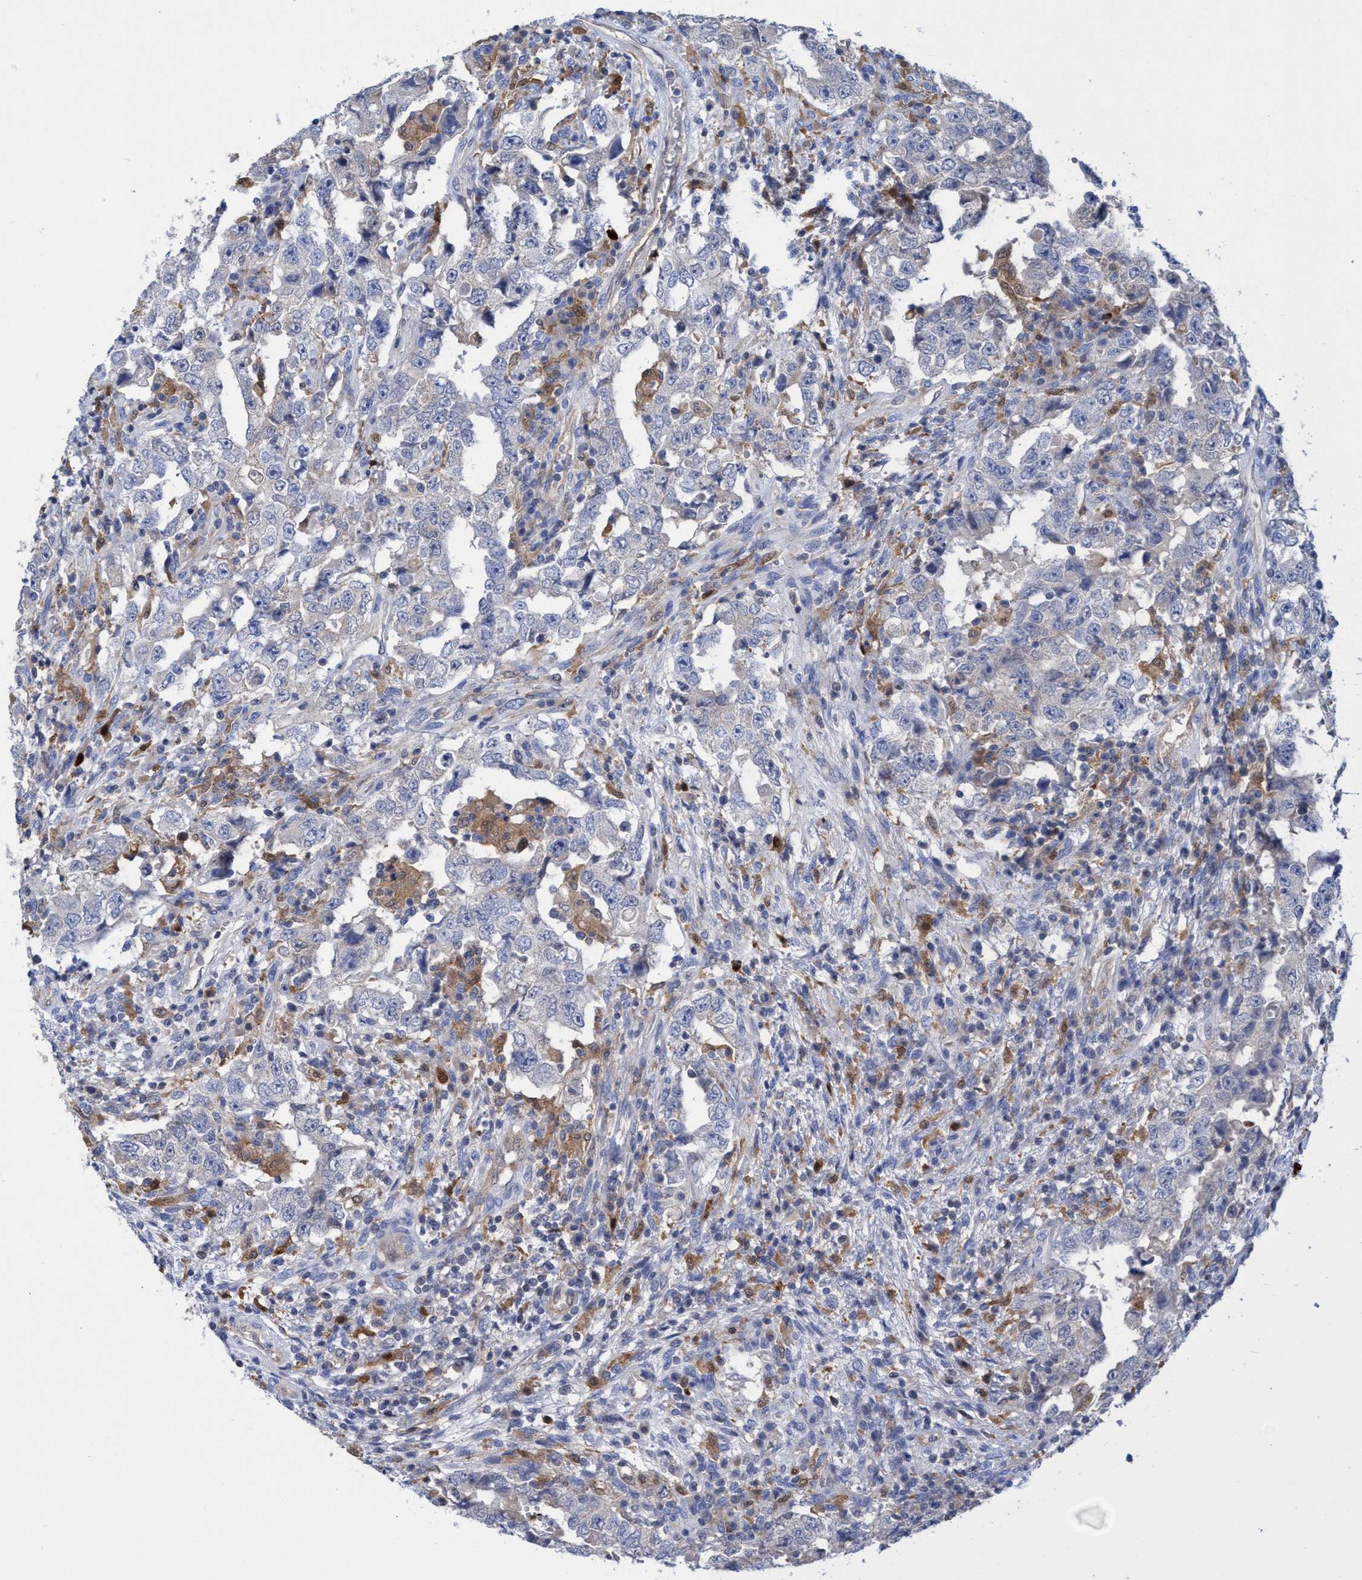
{"staining": {"intensity": "negative", "quantity": "none", "location": "none"}, "tissue": "testis cancer", "cell_type": "Tumor cells", "image_type": "cancer", "snomed": [{"axis": "morphology", "description": "Carcinoma, Embryonal, NOS"}, {"axis": "topography", "description": "Testis"}], "caption": "IHC image of testis cancer stained for a protein (brown), which displays no expression in tumor cells.", "gene": "PNPO", "patient": {"sex": "male", "age": 26}}